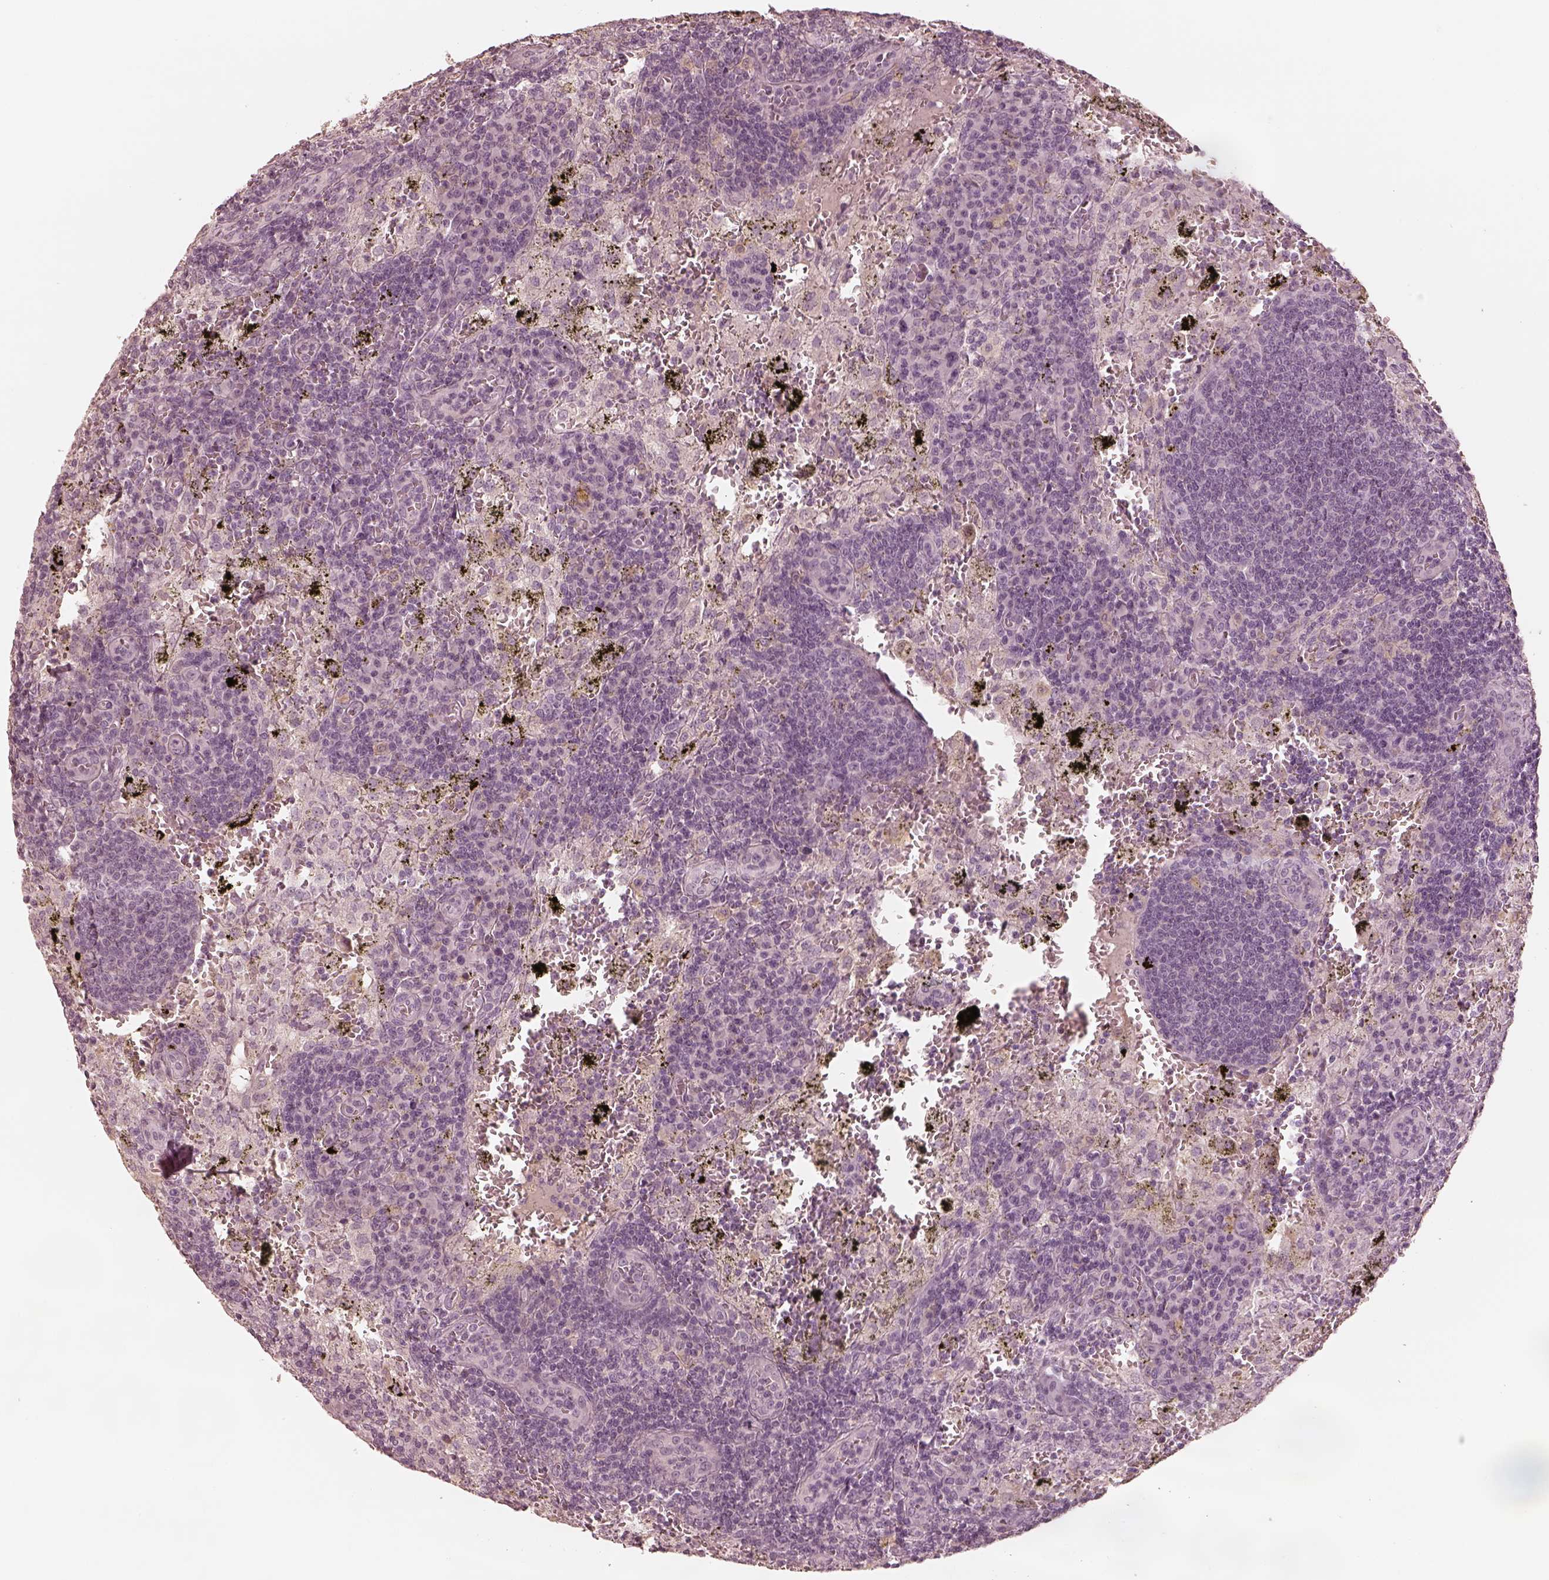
{"staining": {"intensity": "negative", "quantity": "none", "location": "none"}, "tissue": "lymph node", "cell_type": "Germinal center cells", "image_type": "normal", "snomed": [{"axis": "morphology", "description": "Normal tissue, NOS"}, {"axis": "topography", "description": "Lymph node"}], "caption": "IHC micrograph of benign lymph node: human lymph node stained with DAB (3,3'-diaminobenzidine) displays no significant protein positivity in germinal center cells. Brightfield microscopy of IHC stained with DAB (brown) and hematoxylin (blue), captured at high magnification.", "gene": "CALR3", "patient": {"sex": "male", "age": 62}}